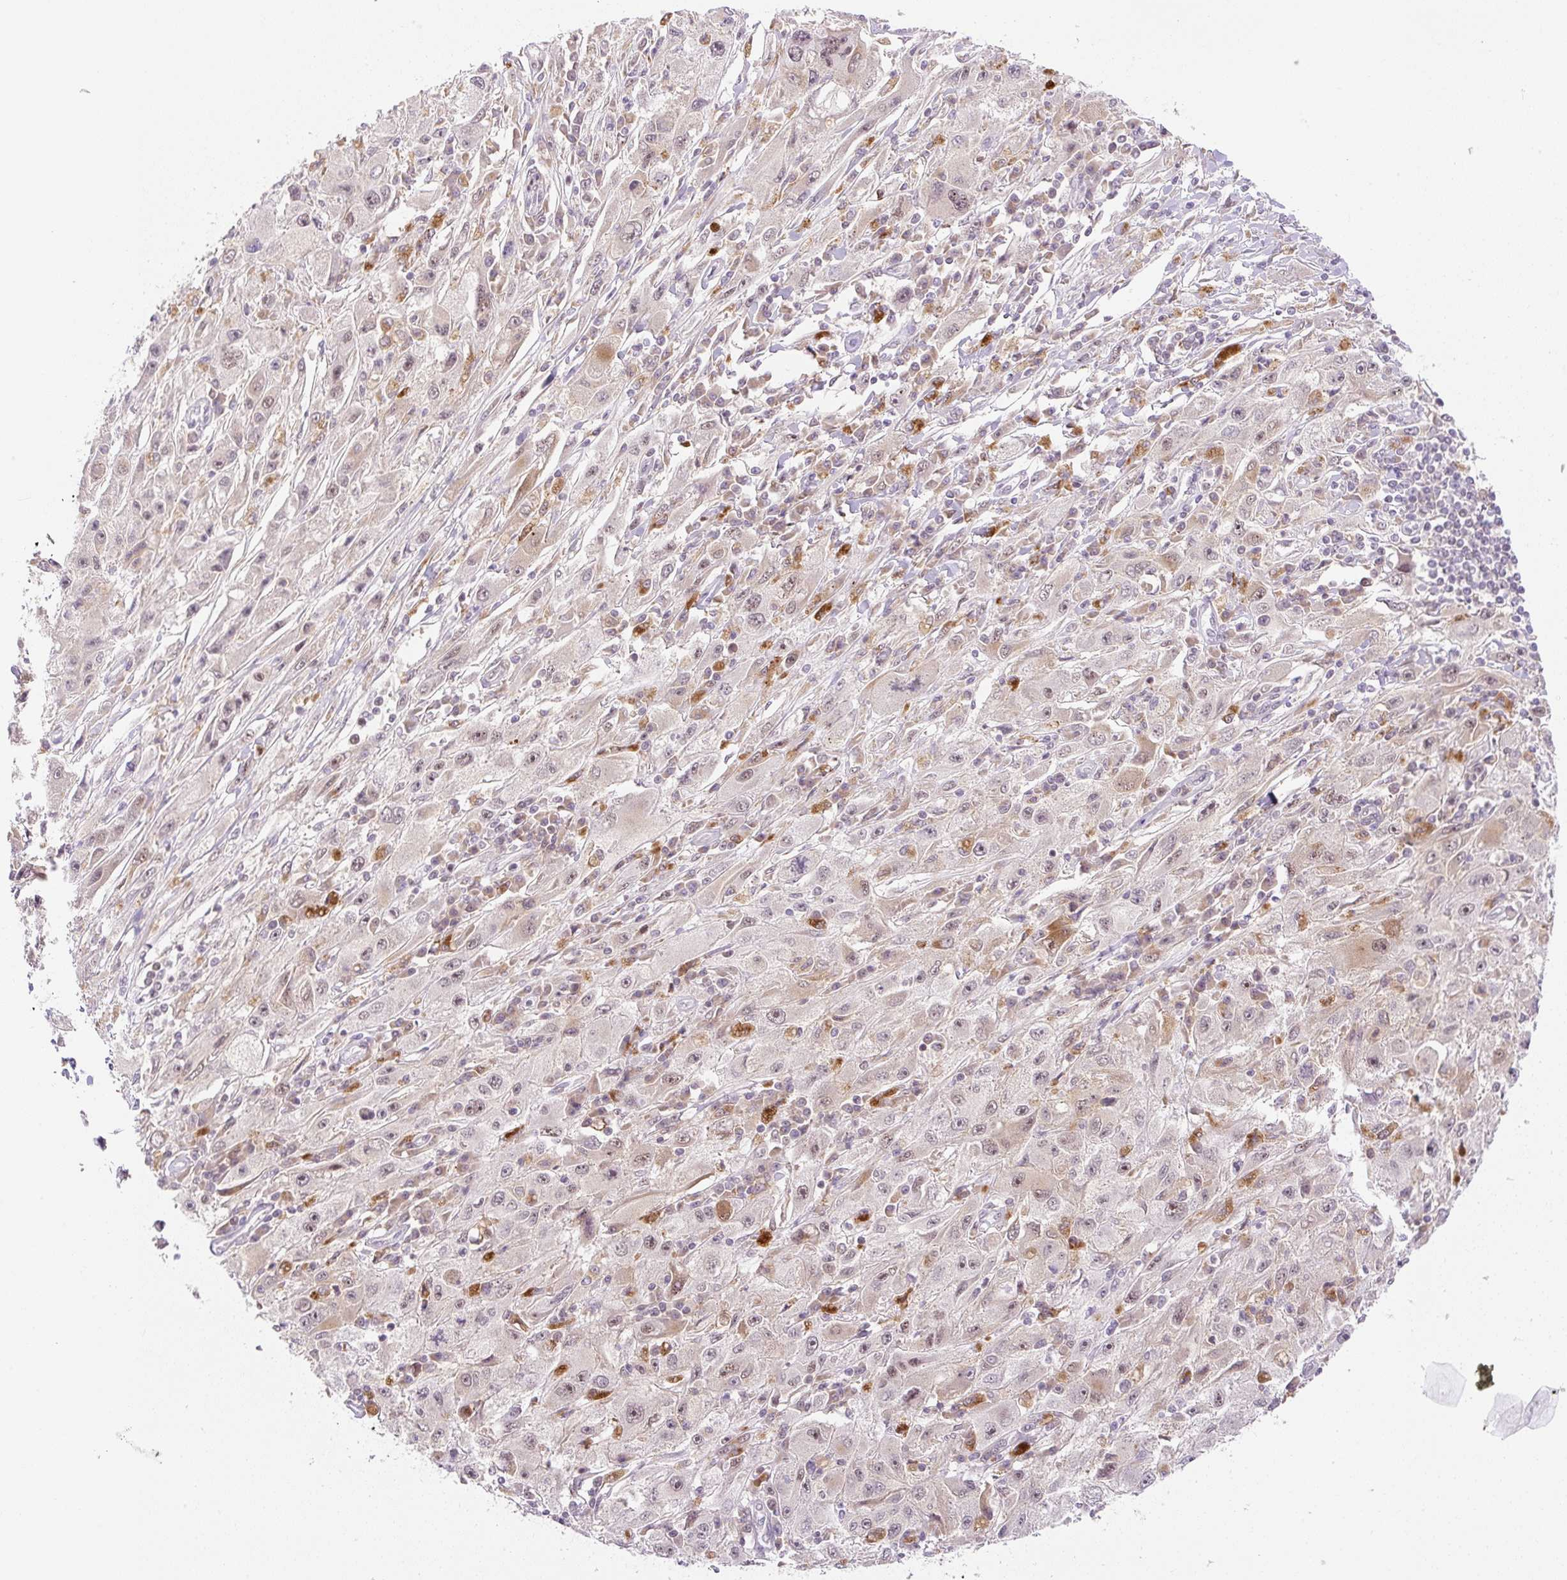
{"staining": {"intensity": "moderate", "quantity": "25%-75%", "location": "cytoplasmic/membranous,nuclear"}, "tissue": "melanoma", "cell_type": "Tumor cells", "image_type": "cancer", "snomed": [{"axis": "morphology", "description": "Malignant melanoma, Metastatic site"}, {"axis": "topography", "description": "Skin"}], "caption": "This is an image of IHC staining of malignant melanoma (metastatic site), which shows moderate expression in the cytoplasmic/membranous and nuclear of tumor cells.", "gene": "CEBPZOS", "patient": {"sex": "male", "age": 53}}